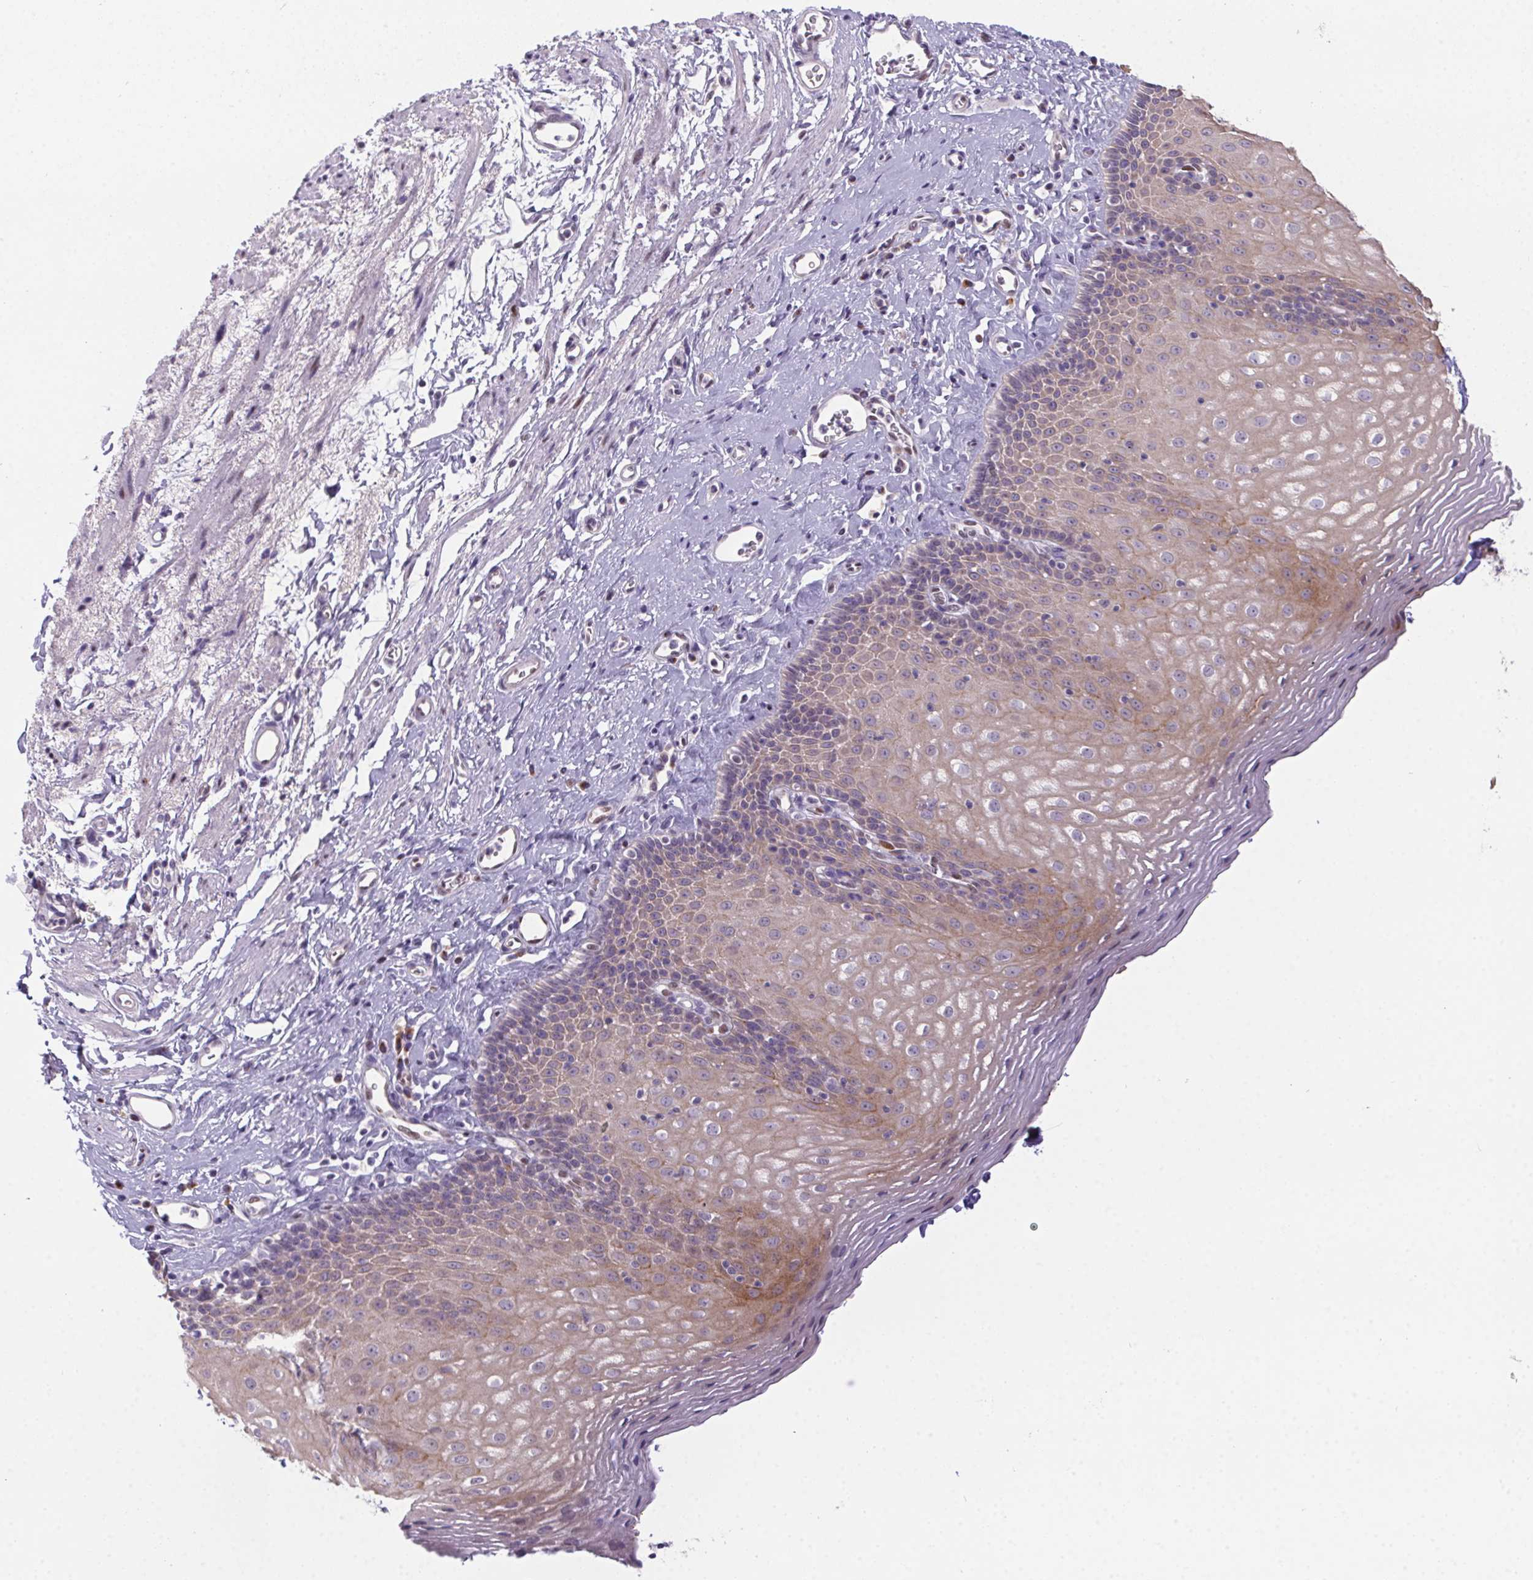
{"staining": {"intensity": "moderate", "quantity": "<25%", "location": "cytoplasmic/membranous"}, "tissue": "esophagus", "cell_type": "Squamous epithelial cells", "image_type": "normal", "snomed": [{"axis": "morphology", "description": "Normal tissue, NOS"}, {"axis": "topography", "description": "Esophagus"}], "caption": "DAB immunohistochemical staining of benign esophagus exhibits moderate cytoplasmic/membranous protein expression in approximately <25% of squamous epithelial cells. Nuclei are stained in blue.", "gene": "SP9", "patient": {"sex": "female", "age": 68}}